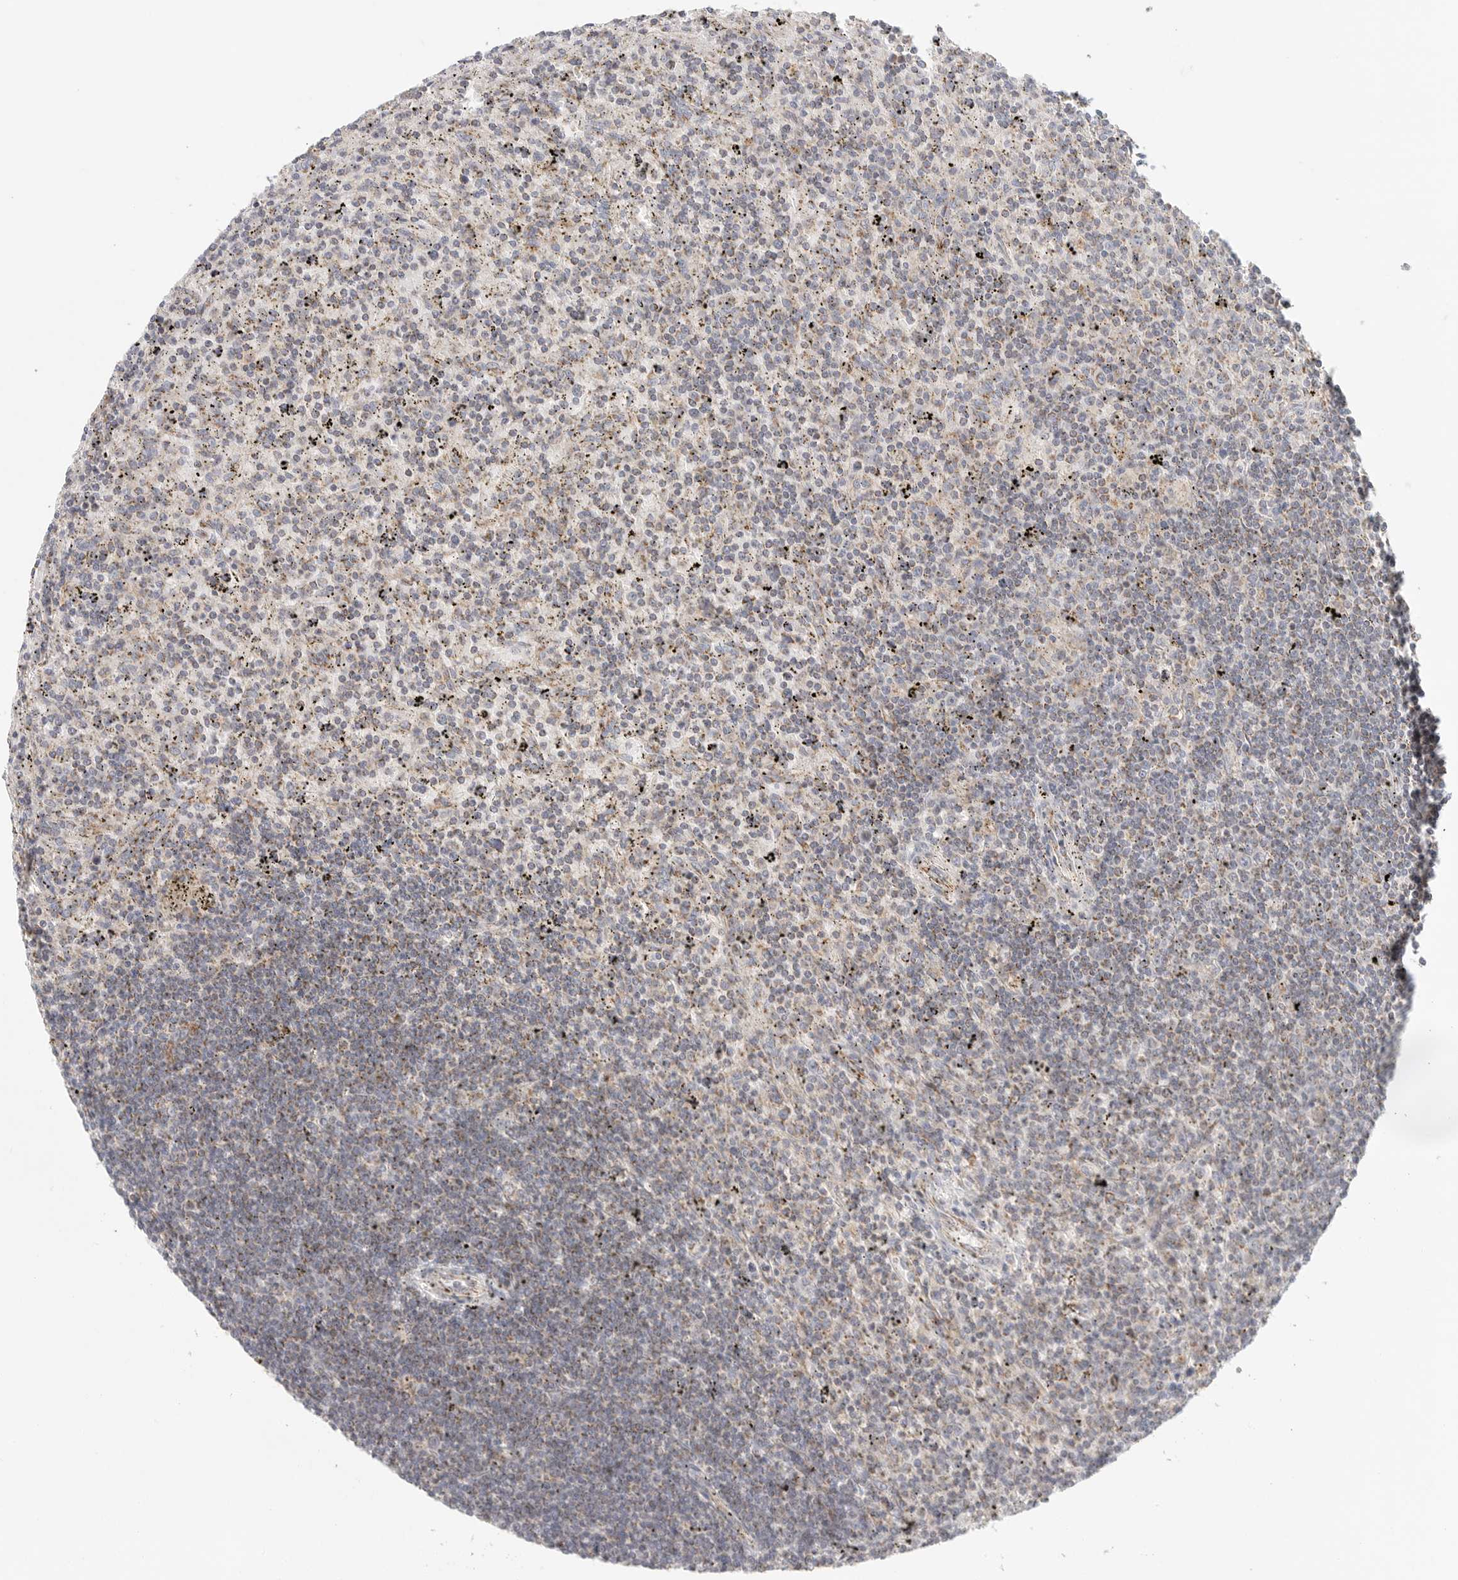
{"staining": {"intensity": "weak", "quantity": "<25%", "location": "cytoplasmic/membranous"}, "tissue": "lymphoma", "cell_type": "Tumor cells", "image_type": "cancer", "snomed": [{"axis": "morphology", "description": "Malignant lymphoma, non-Hodgkin's type, Low grade"}, {"axis": "topography", "description": "Spleen"}], "caption": "Immunohistochemistry photomicrograph of neoplastic tissue: malignant lymphoma, non-Hodgkin's type (low-grade) stained with DAB demonstrates no significant protein expression in tumor cells.", "gene": "SLC25A26", "patient": {"sex": "male", "age": 76}}